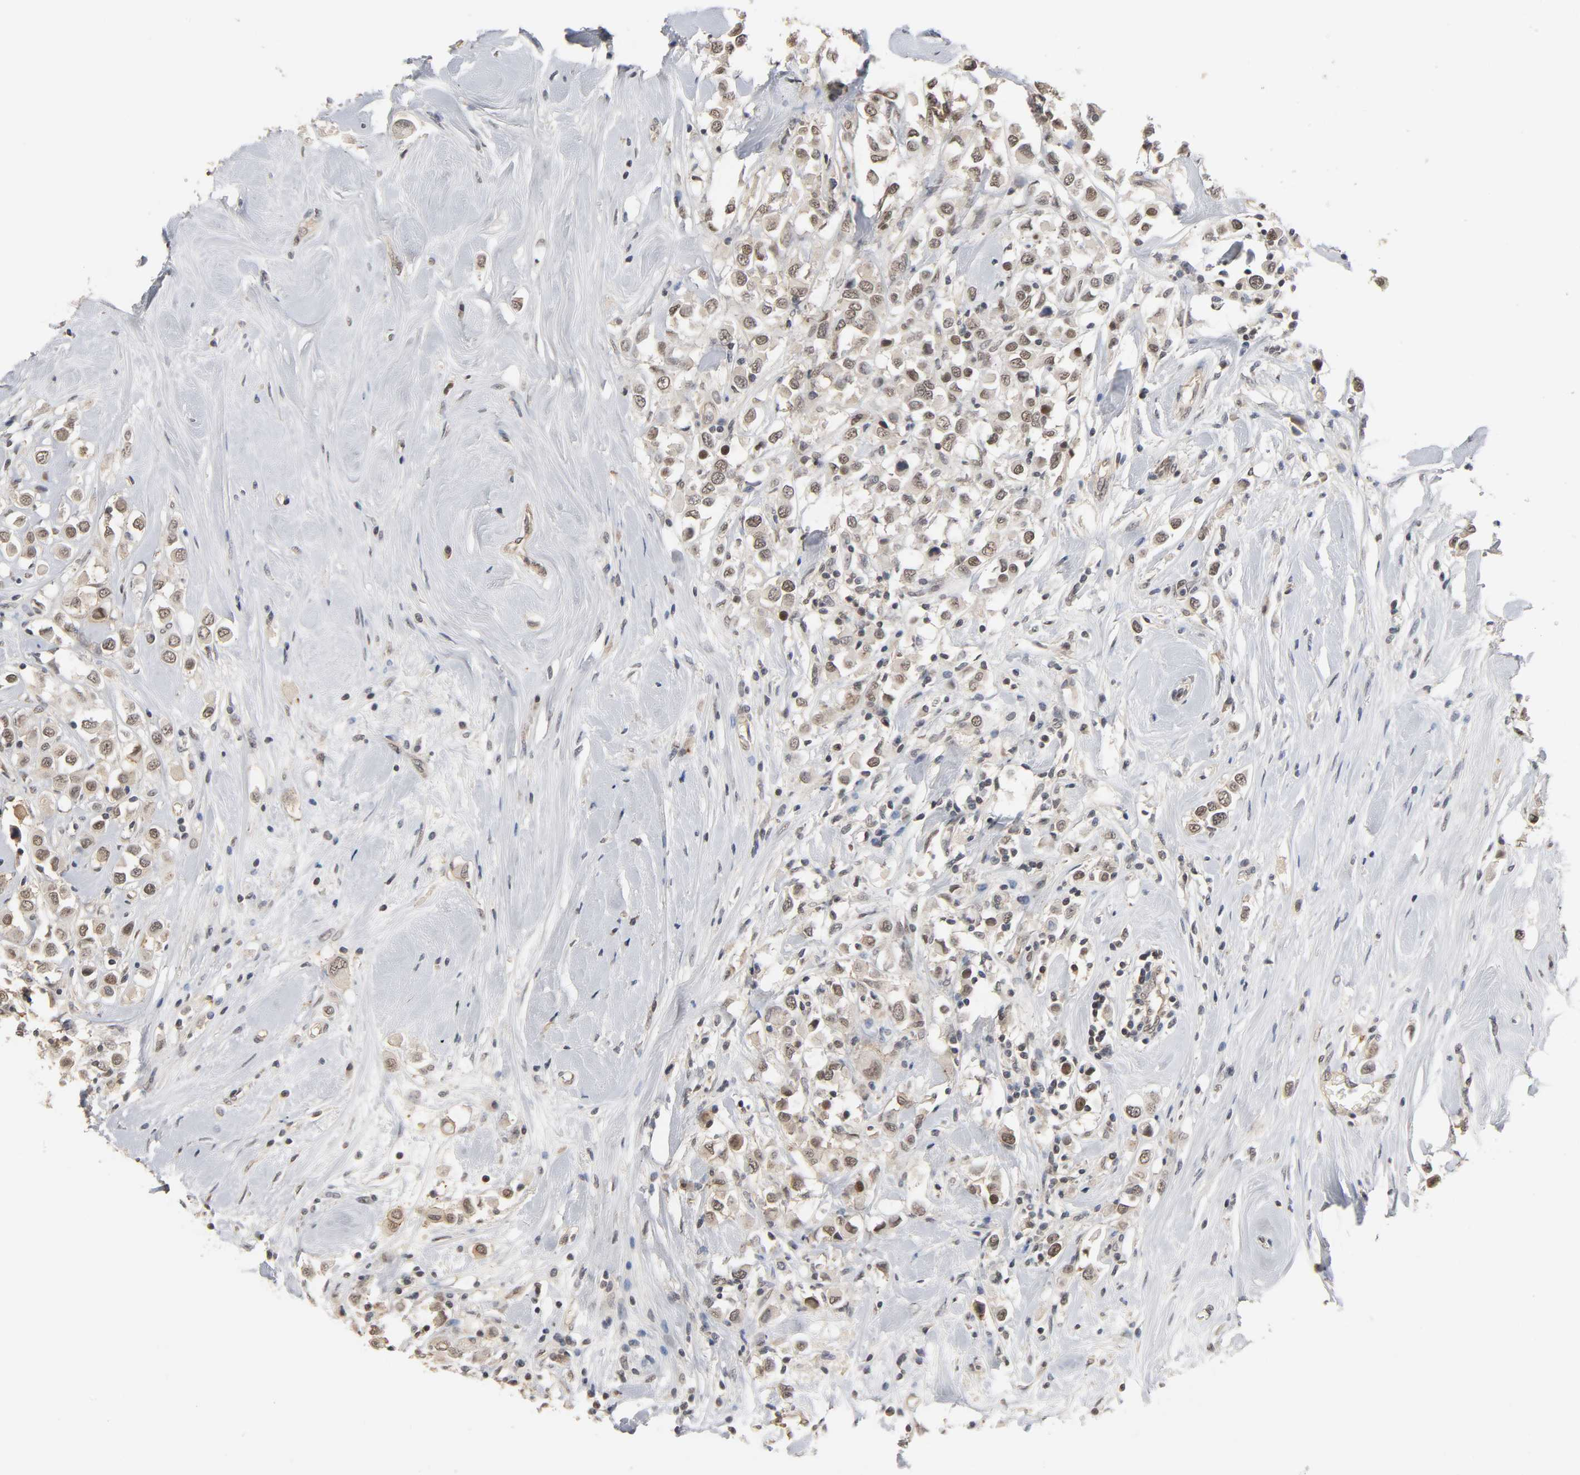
{"staining": {"intensity": "moderate", "quantity": ">75%", "location": "cytoplasmic/membranous,nuclear"}, "tissue": "breast cancer", "cell_type": "Tumor cells", "image_type": "cancer", "snomed": [{"axis": "morphology", "description": "Duct carcinoma"}, {"axis": "topography", "description": "Breast"}], "caption": "Immunohistochemical staining of human breast infiltrating ductal carcinoma displays moderate cytoplasmic/membranous and nuclear protein staining in about >75% of tumor cells. The protein of interest is stained brown, and the nuclei are stained in blue (DAB (3,3'-diaminobenzidine) IHC with brightfield microscopy, high magnification).", "gene": "HTR1E", "patient": {"sex": "female", "age": 61}}